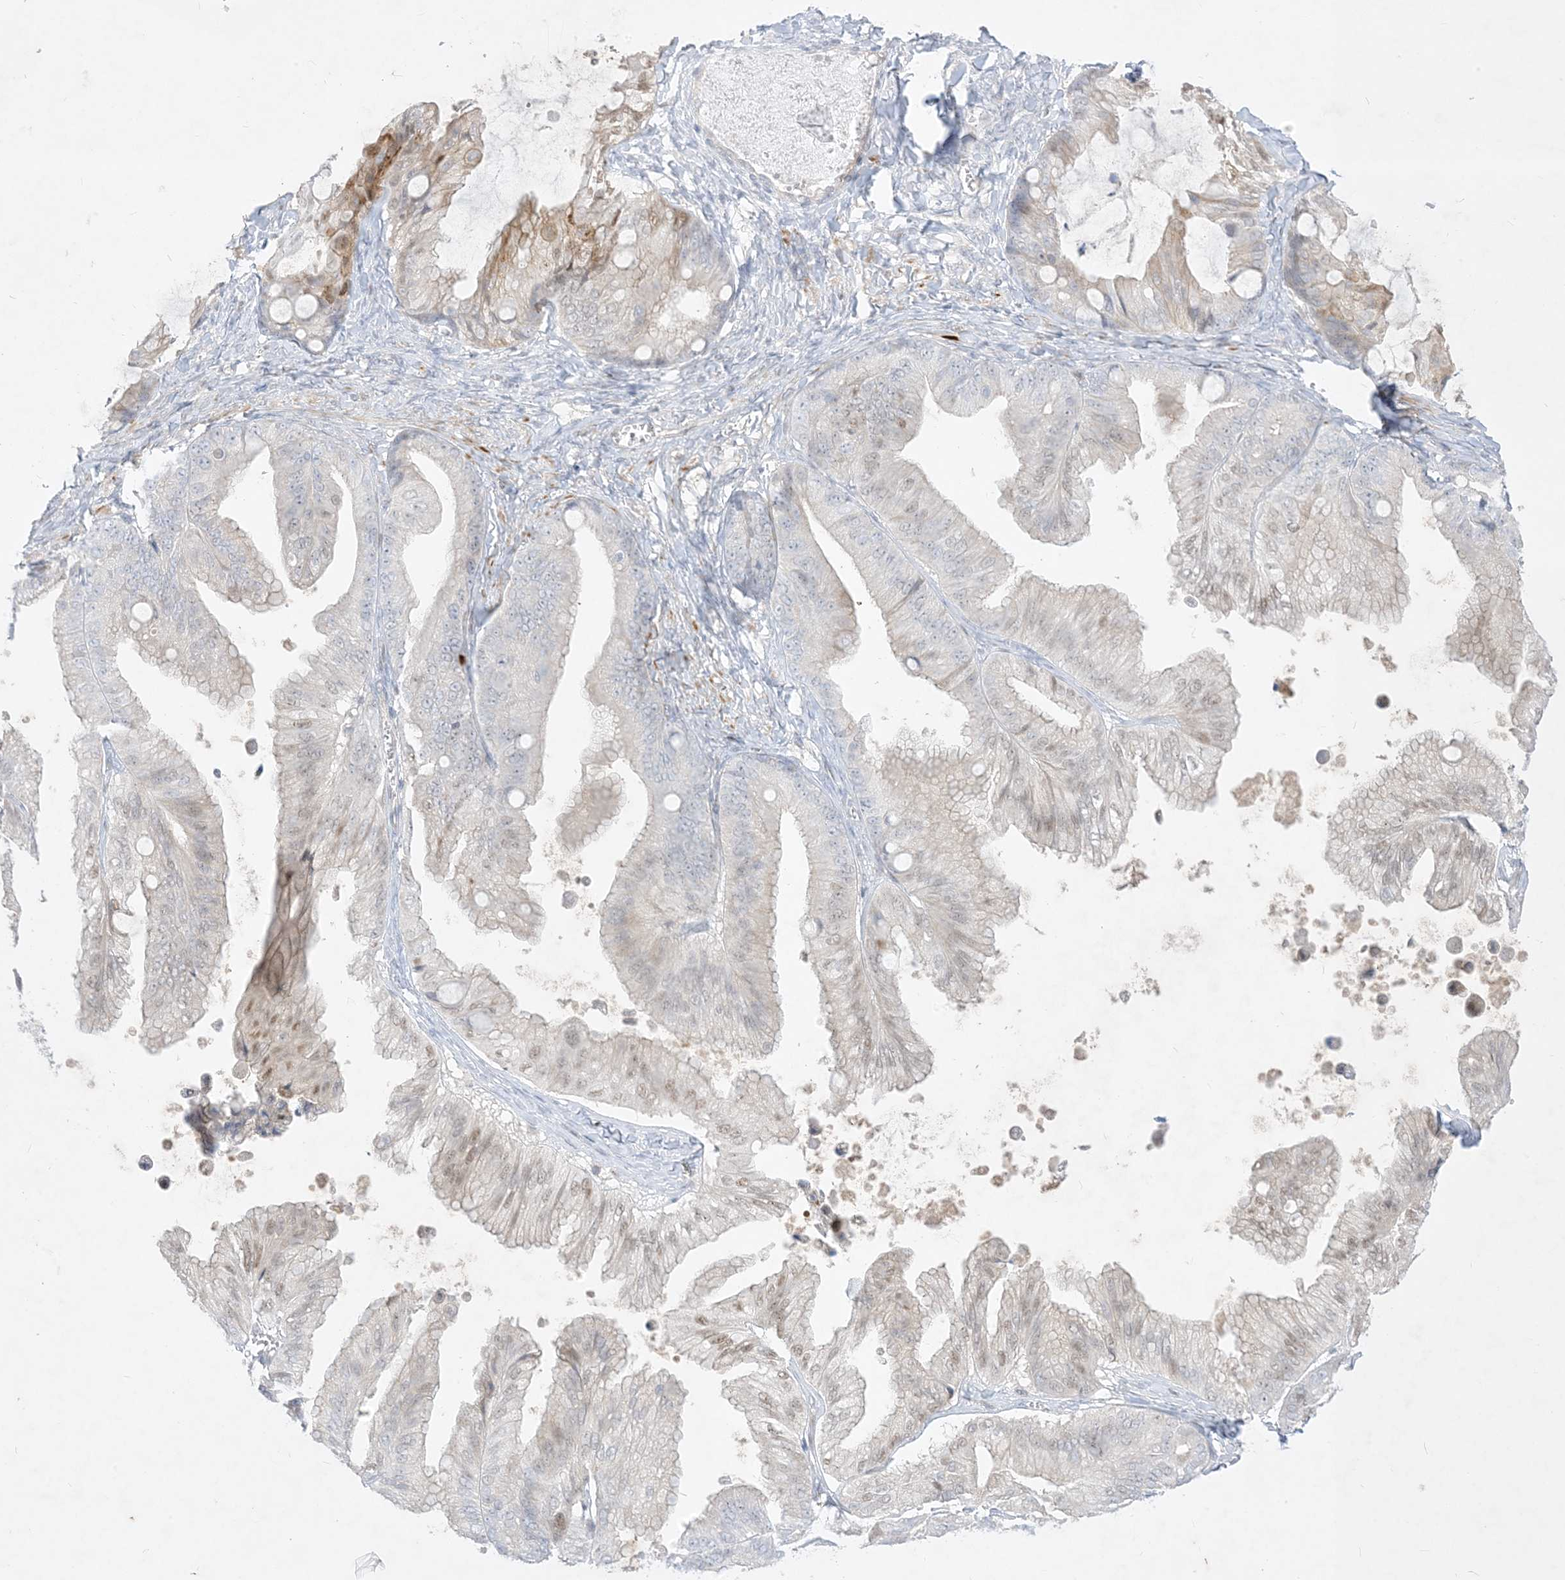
{"staining": {"intensity": "weak", "quantity": "<25%", "location": "cytoplasmic/membranous,nuclear"}, "tissue": "ovarian cancer", "cell_type": "Tumor cells", "image_type": "cancer", "snomed": [{"axis": "morphology", "description": "Cystadenocarcinoma, mucinous, NOS"}, {"axis": "topography", "description": "Ovary"}], "caption": "The IHC micrograph has no significant positivity in tumor cells of mucinous cystadenocarcinoma (ovarian) tissue.", "gene": "BHLHE40", "patient": {"sex": "female", "age": 71}}